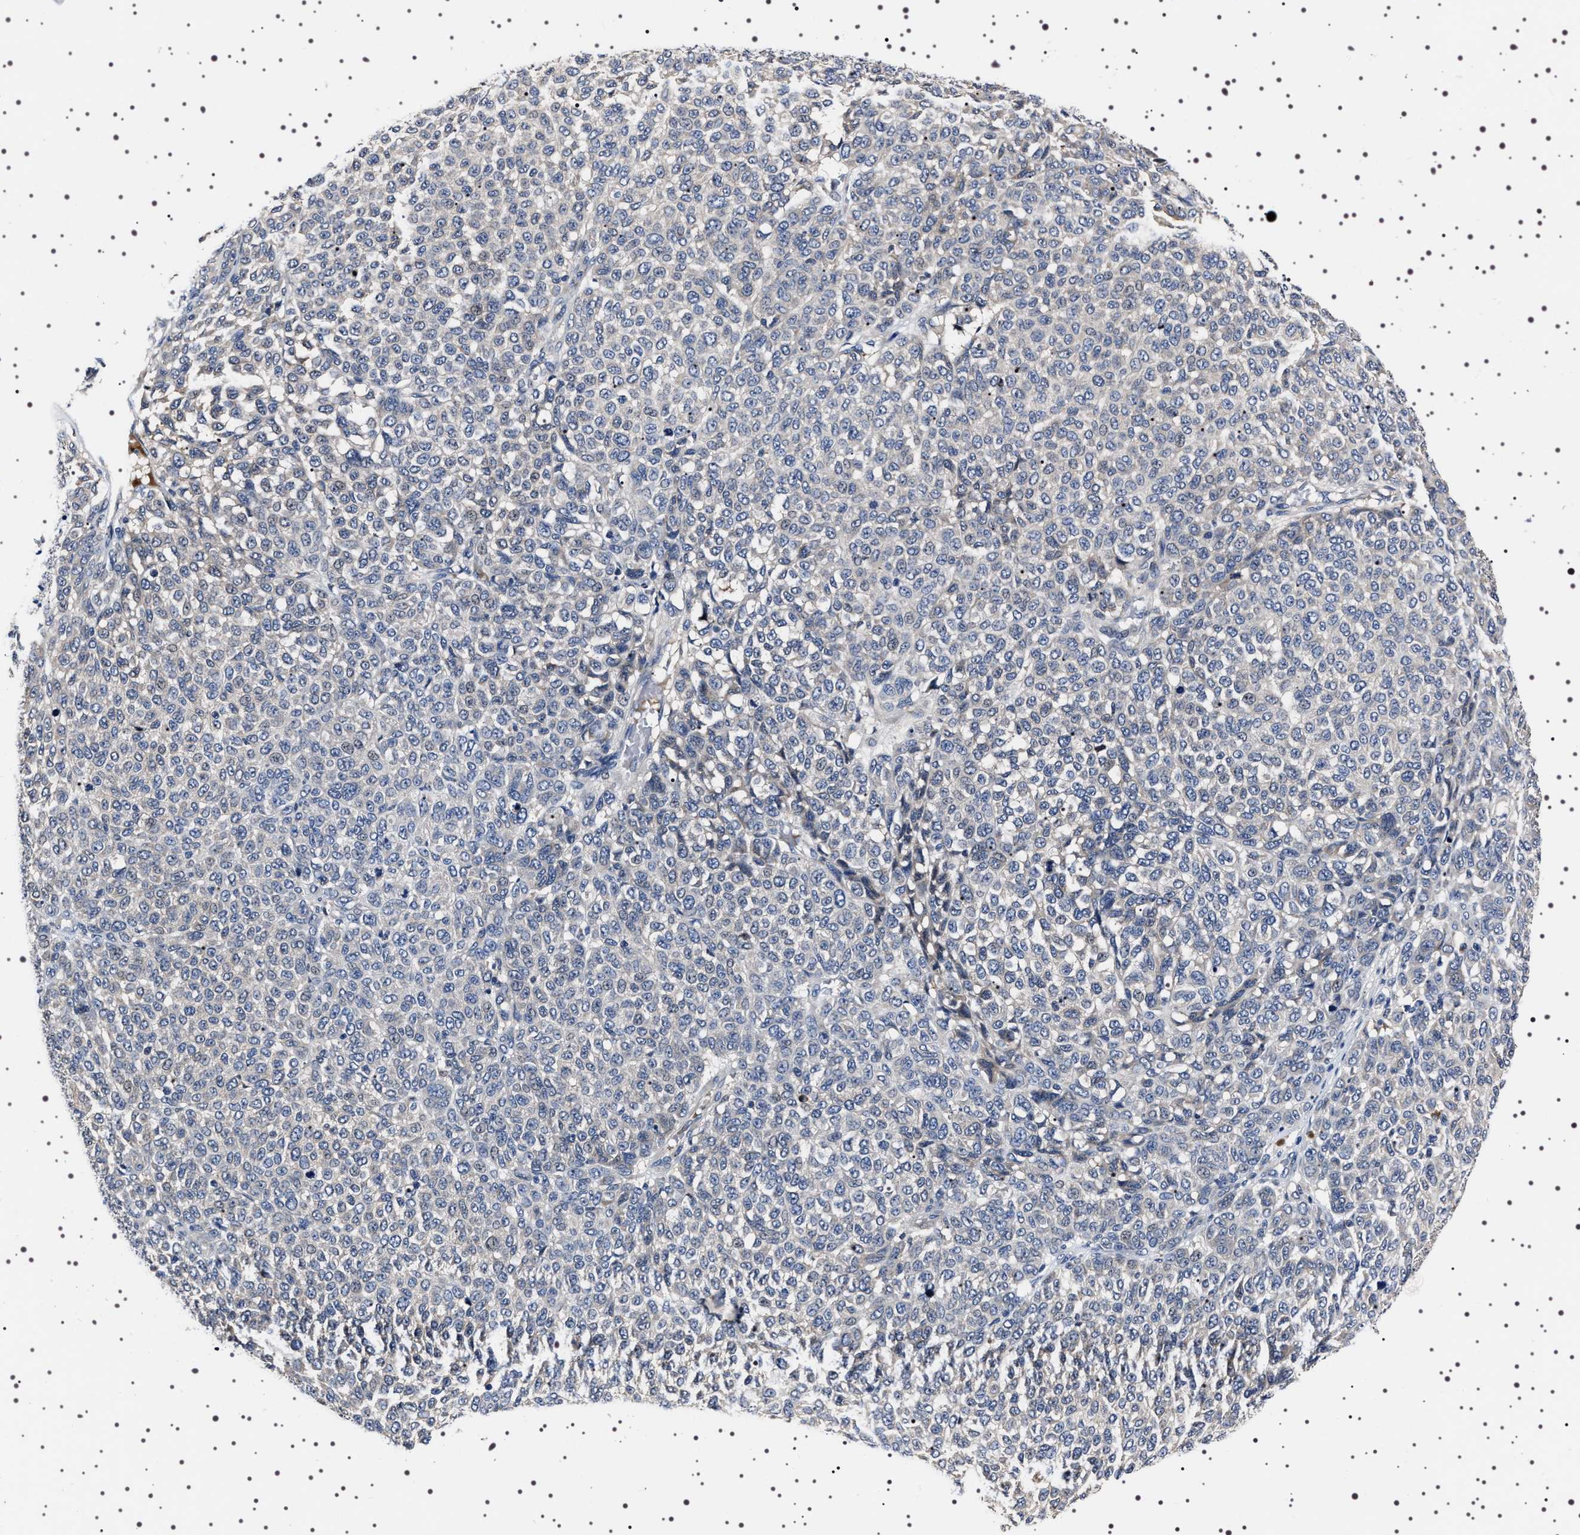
{"staining": {"intensity": "negative", "quantity": "none", "location": "none"}, "tissue": "melanoma", "cell_type": "Tumor cells", "image_type": "cancer", "snomed": [{"axis": "morphology", "description": "Malignant melanoma, NOS"}, {"axis": "topography", "description": "Skin"}], "caption": "There is no significant staining in tumor cells of melanoma.", "gene": "TARBP1", "patient": {"sex": "male", "age": 59}}